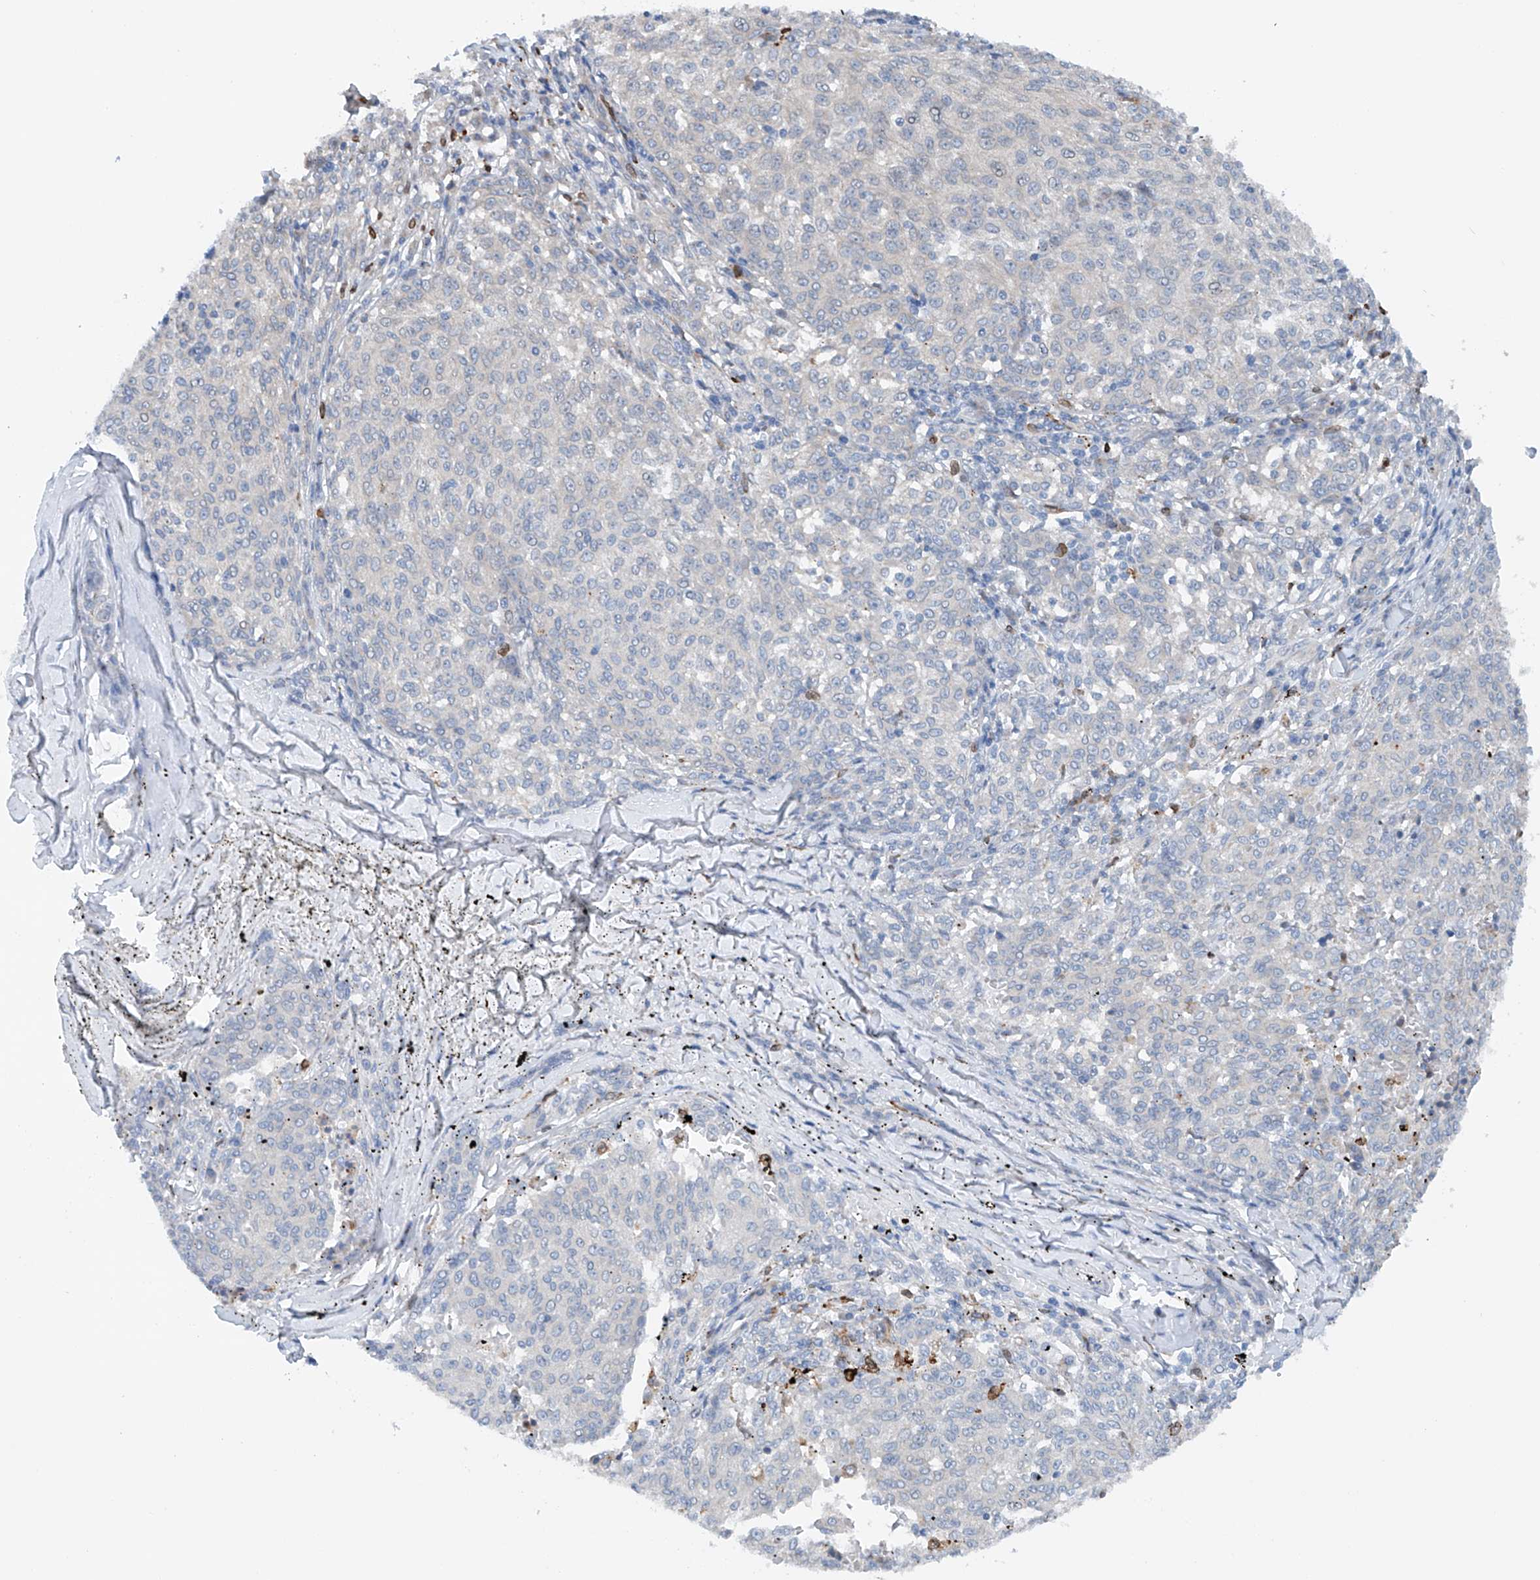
{"staining": {"intensity": "negative", "quantity": "none", "location": "none"}, "tissue": "melanoma", "cell_type": "Tumor cells", "image_type": "cancer", "snomed": [{"axis": "morphology", "description": "Malignant melanoma, NOS"}, {"axis": "topography", "description": "Skin"}], "caption": "This is an immunohistochemistry micrograph of melanoma. There is no positivity in tumor cells.", "gene": "CEP85L", "patient": {"sex": "female", "age": 72}}